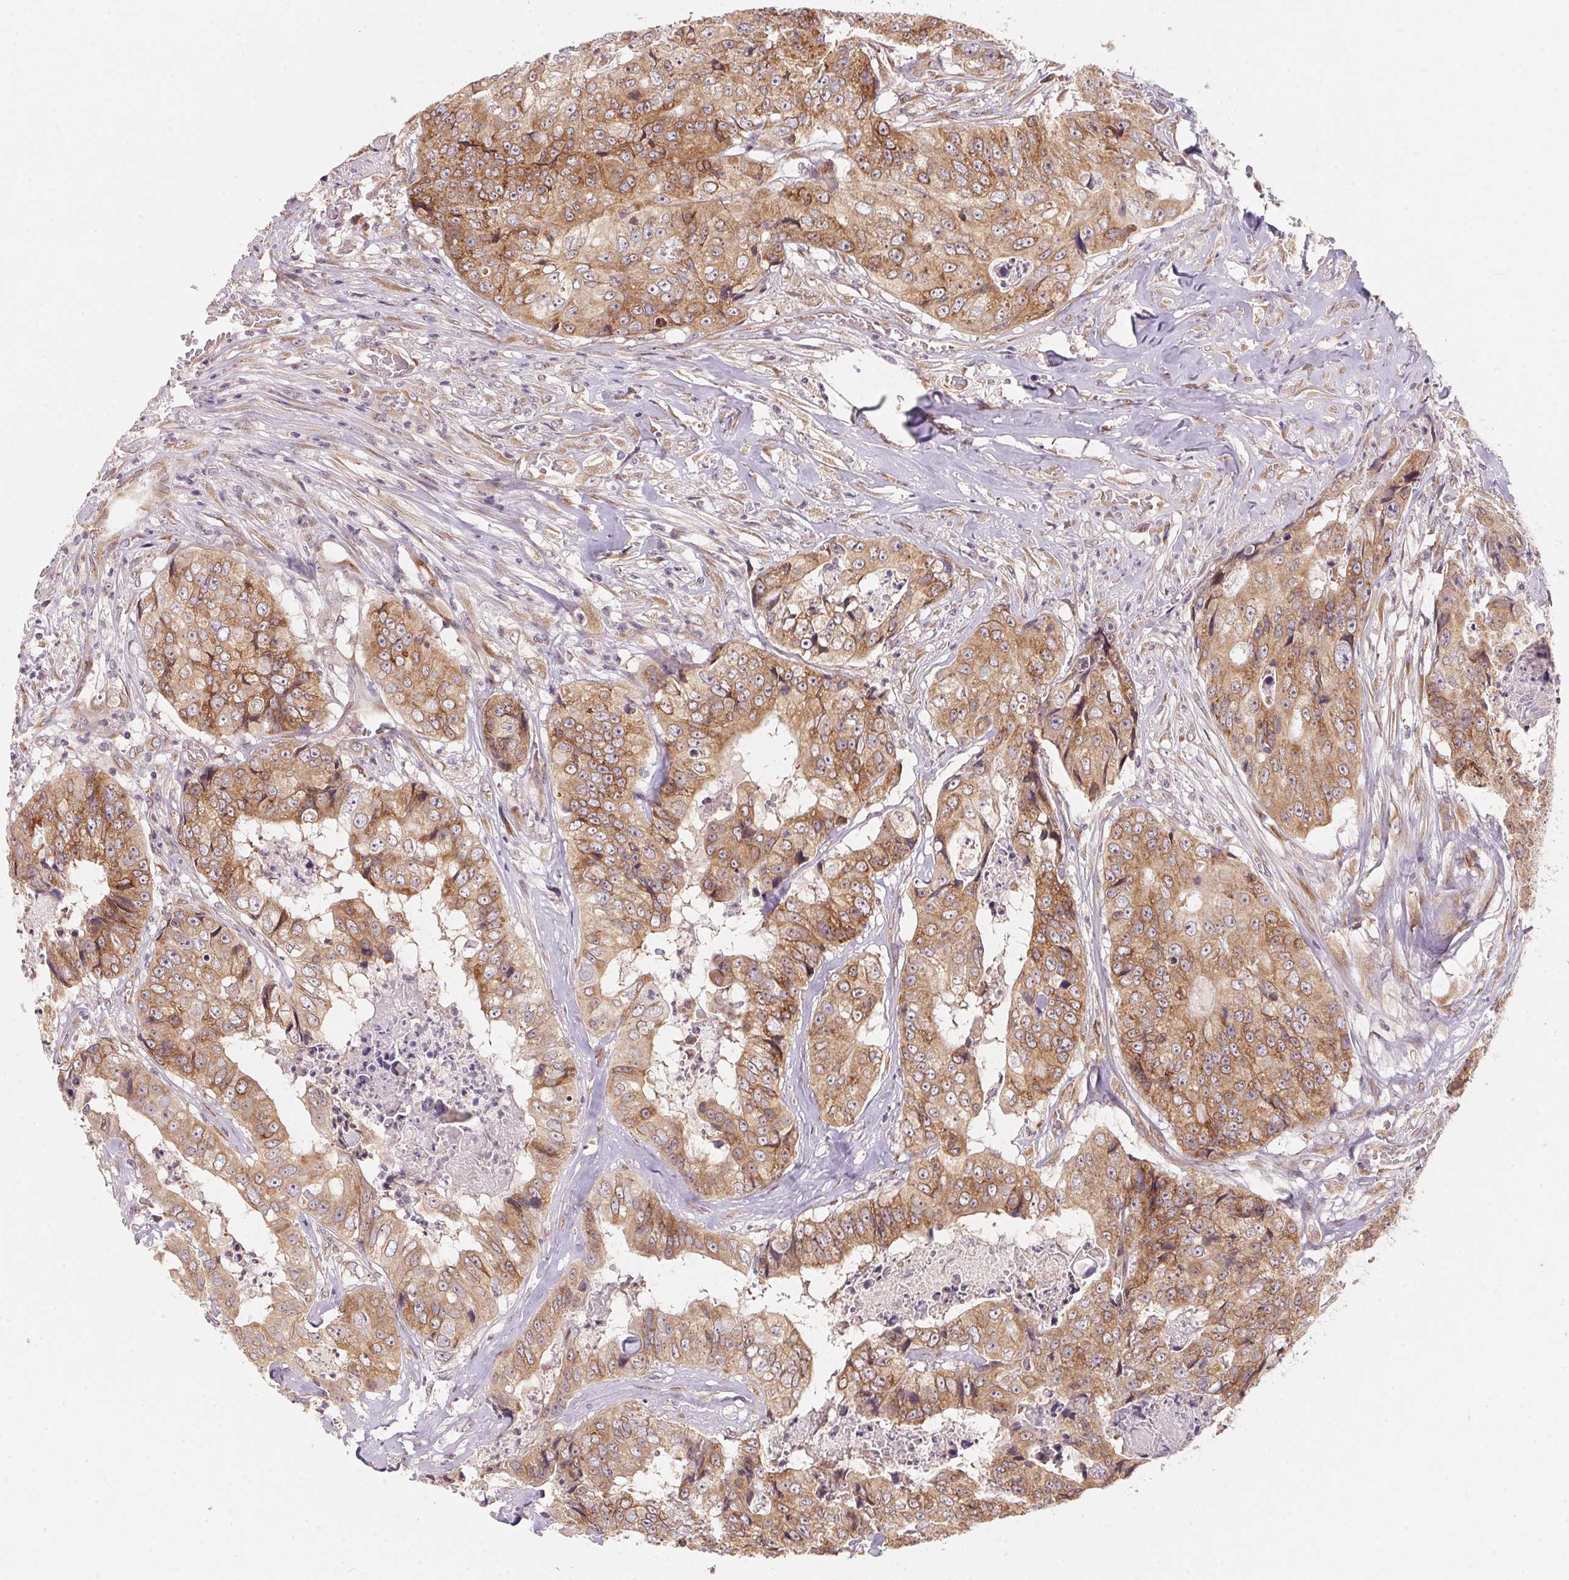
{"staining": {"intensity": "moderate", "quantity": ">75%", "location": "cytoplasmic/membranous"}, "tissue": "colorectal cancer", "cell_type": "Tumor cells", "image_type": "cancer", "snomed": [{"axis": "morphology", "description": "Adenocarcinoma, NOS"}, {"axis": "topography", "description": "Rectum"}], "caption": "Approximately >75% of tumor cells in human colorectal cancer (adenocarcinoma) reveal moderate cytoplasmic/membranous protein expression as visualized by brown immunohistochemical staining.", "gene": "EI24", "patient": {"sex": "female", "age": 62}}